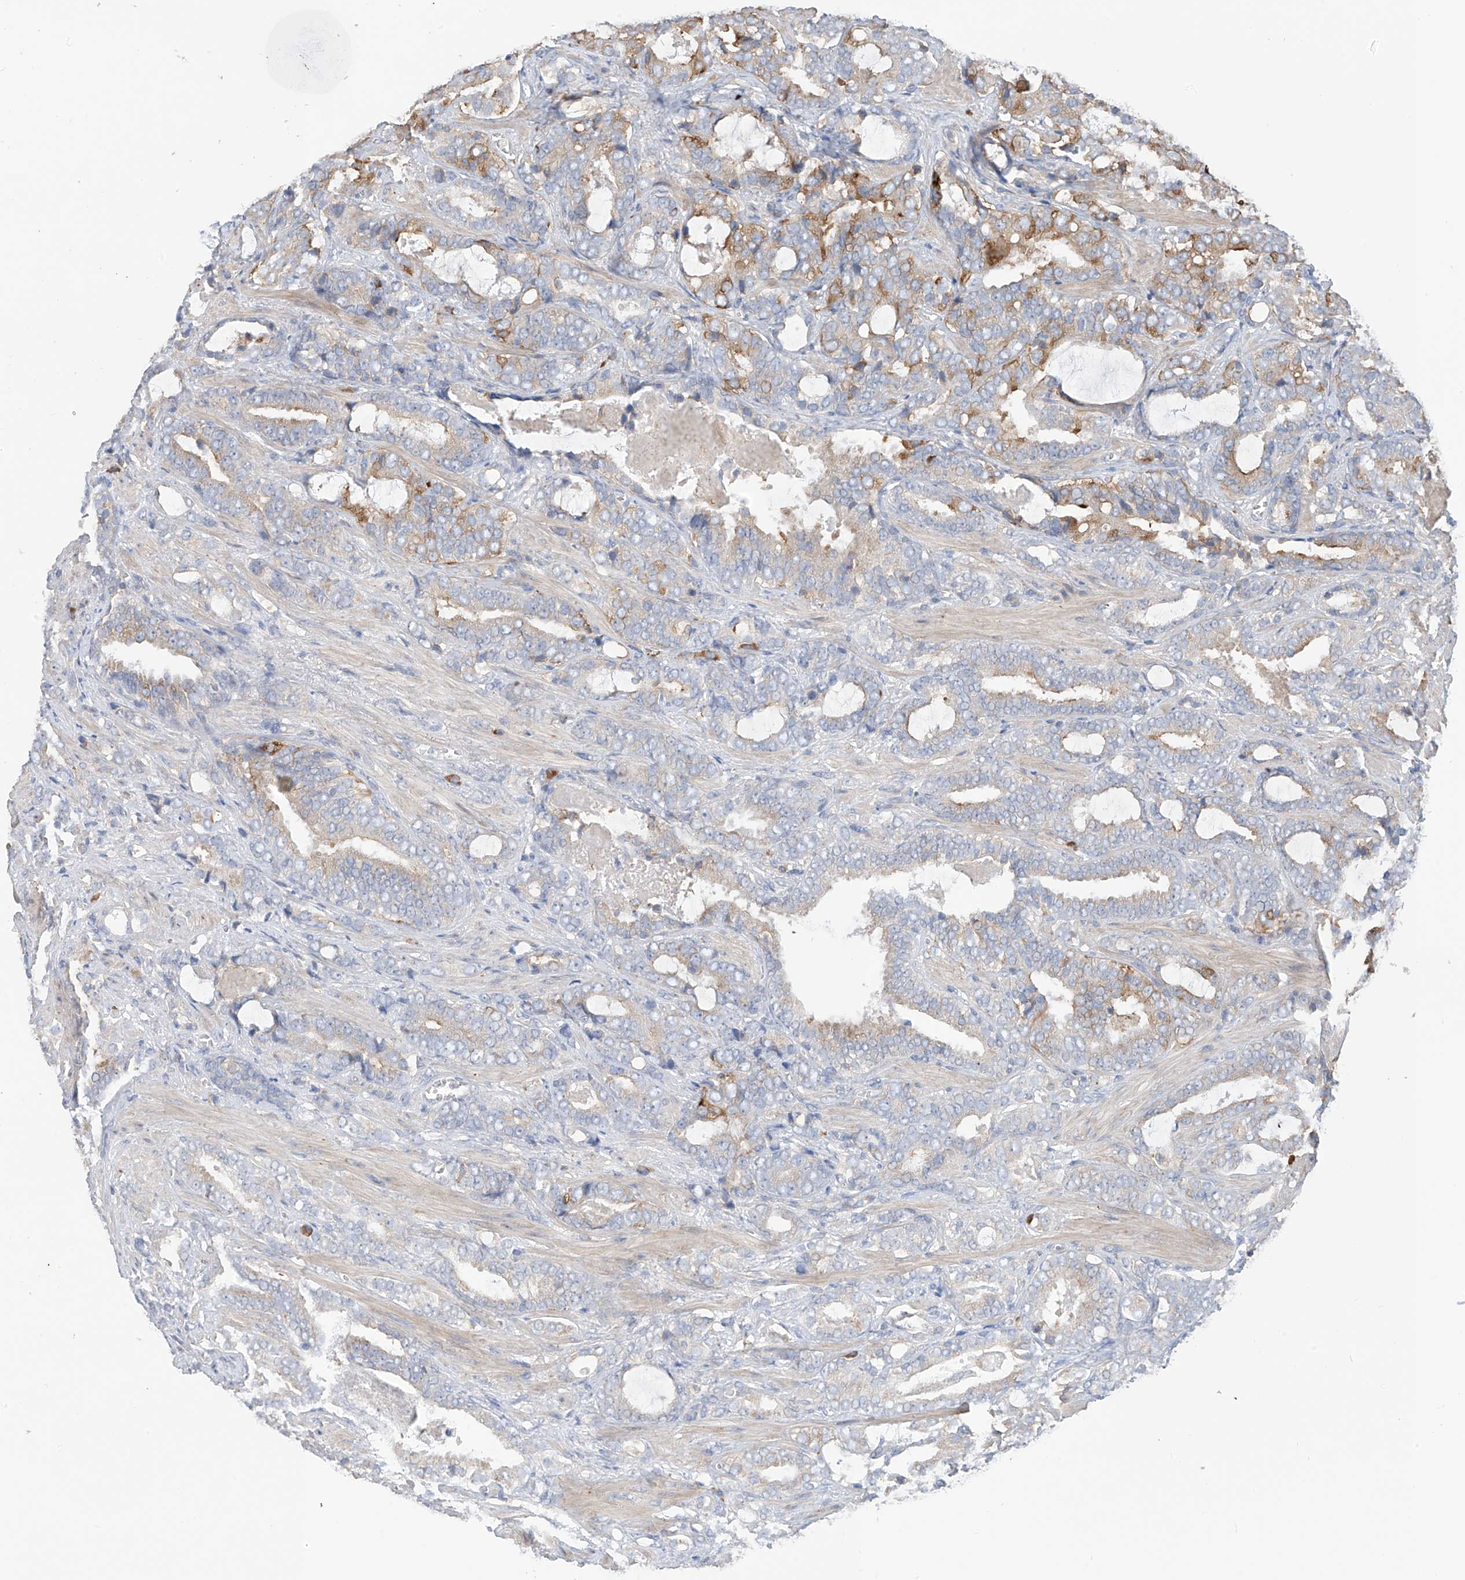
{"staining": {"intensity": "weak", "quantity": "25%-75%", "location": "cytoplasmic/membranous"}, "tissue": "prostate cancer", "cell_type": "Tumor cells", "image_type": "cancer", "snomed": [{"axis": "morphology", "description": "Adenocarcinoma, High grade"}, {"axis": "topography", "description": "Prostate and seminal vesicle, NOS"}], "caption": "Prostate cancer stained with DAB IHC demonstrates low levels of weak cytoplasmic/membranous positivity in approximately 25%-75% of tumor cells.", "gene": "REC8", "patient": {"sex": "male", "age": 67}}